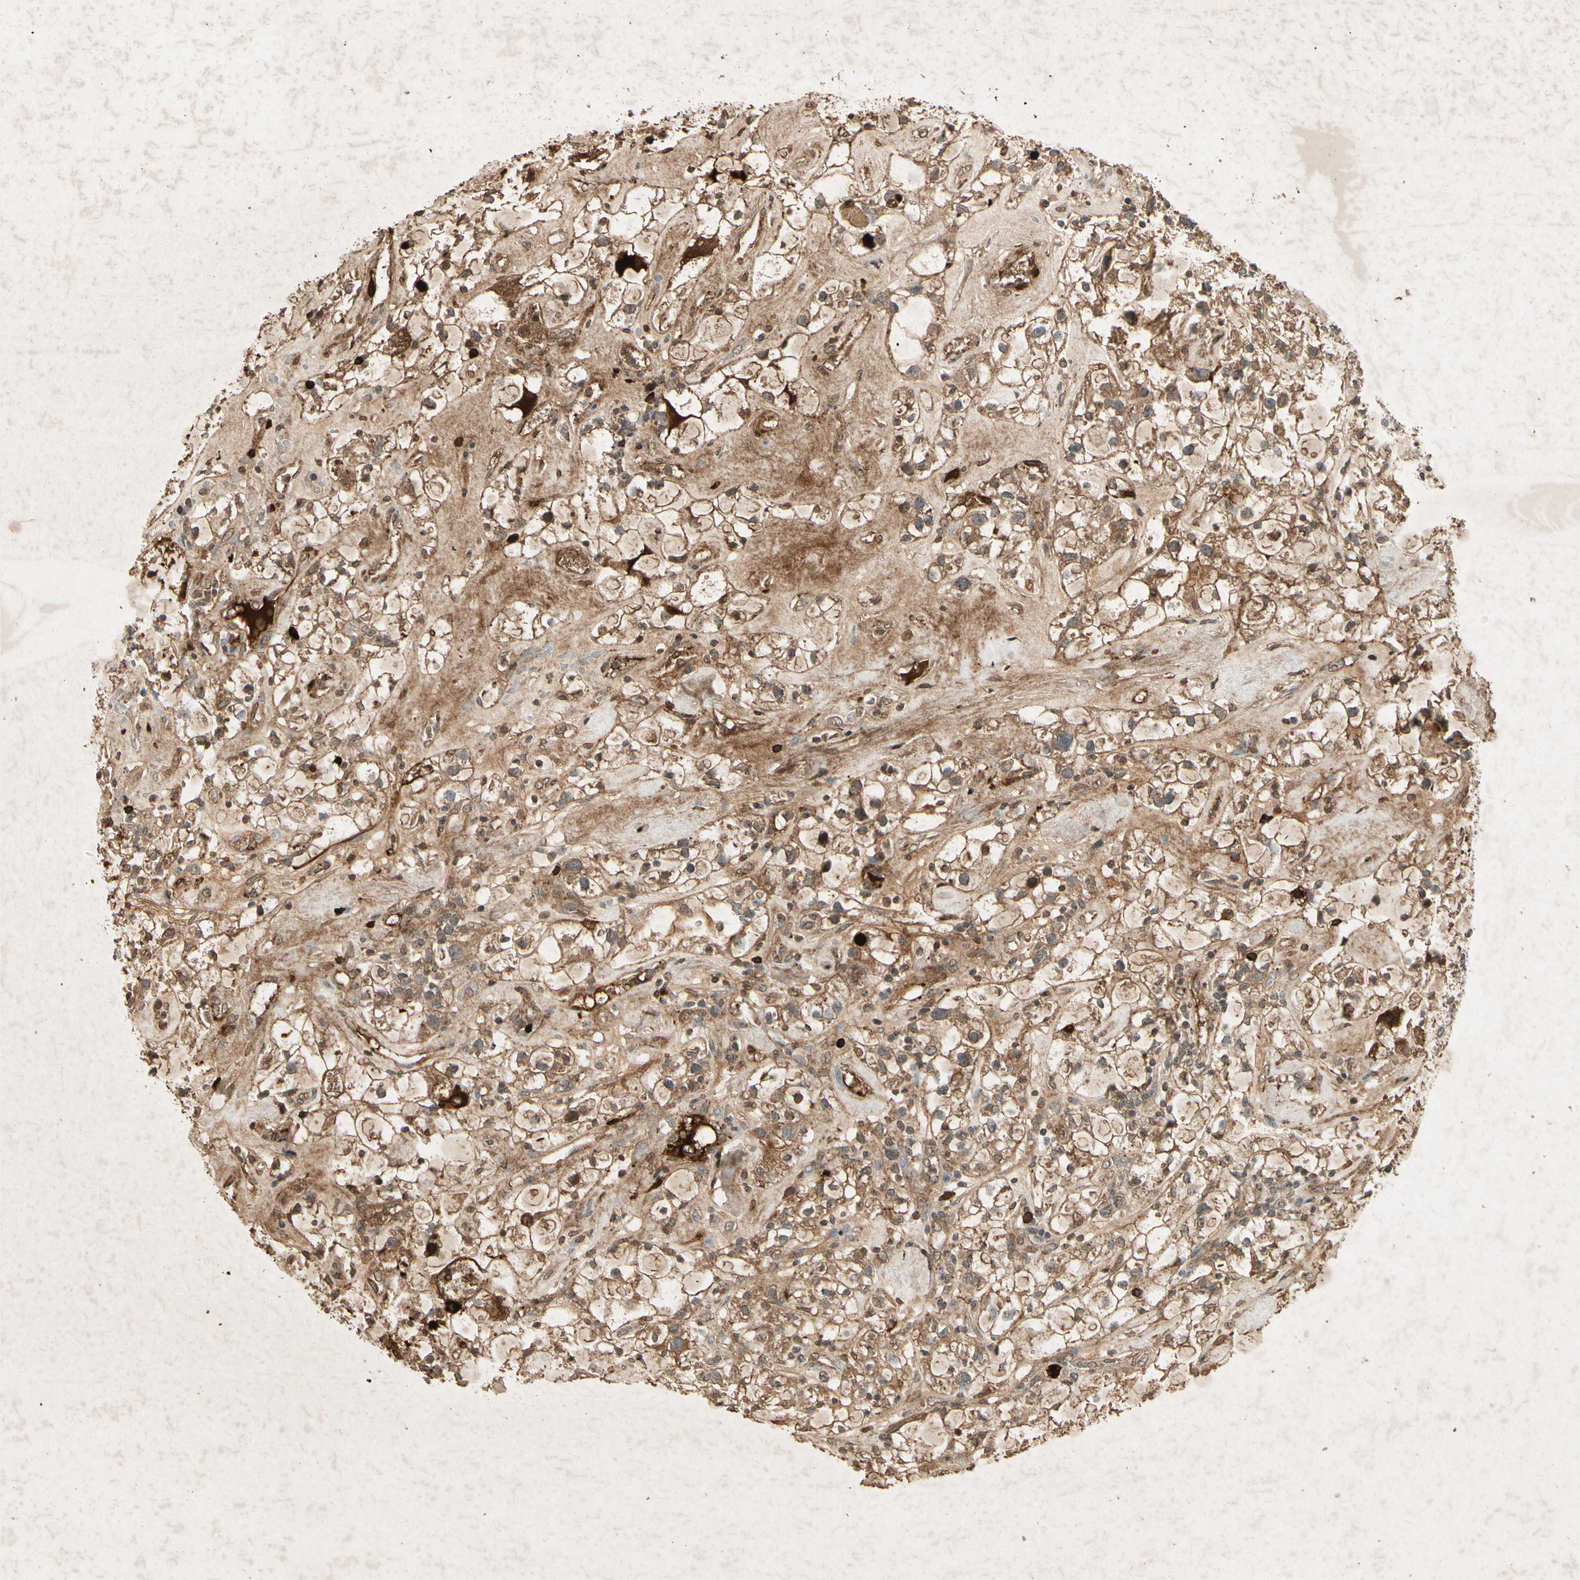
{"staining": {"intensity": "strong", "quantity": ">75%", "location": "cytoplasmic/membranous"}, "tissue": "renal cancer", "cell_type": "Tumor cells", "image_type": "cancer", "snomed": [{"axis": "morphology", "description": "Adenocarcinoma, NOS"}, {"axis": "topography", "description": "Kidney"}], "caption": "Renal cancer (adenocarcinoma) stained with DAB immunohistochemistry (IHC) demonstrates high levels of strong cytoplasmic/membranous positivity in about >75% of tumor cells.", "gene": "GC", "patient": {"sex": "female", "age": 60}}